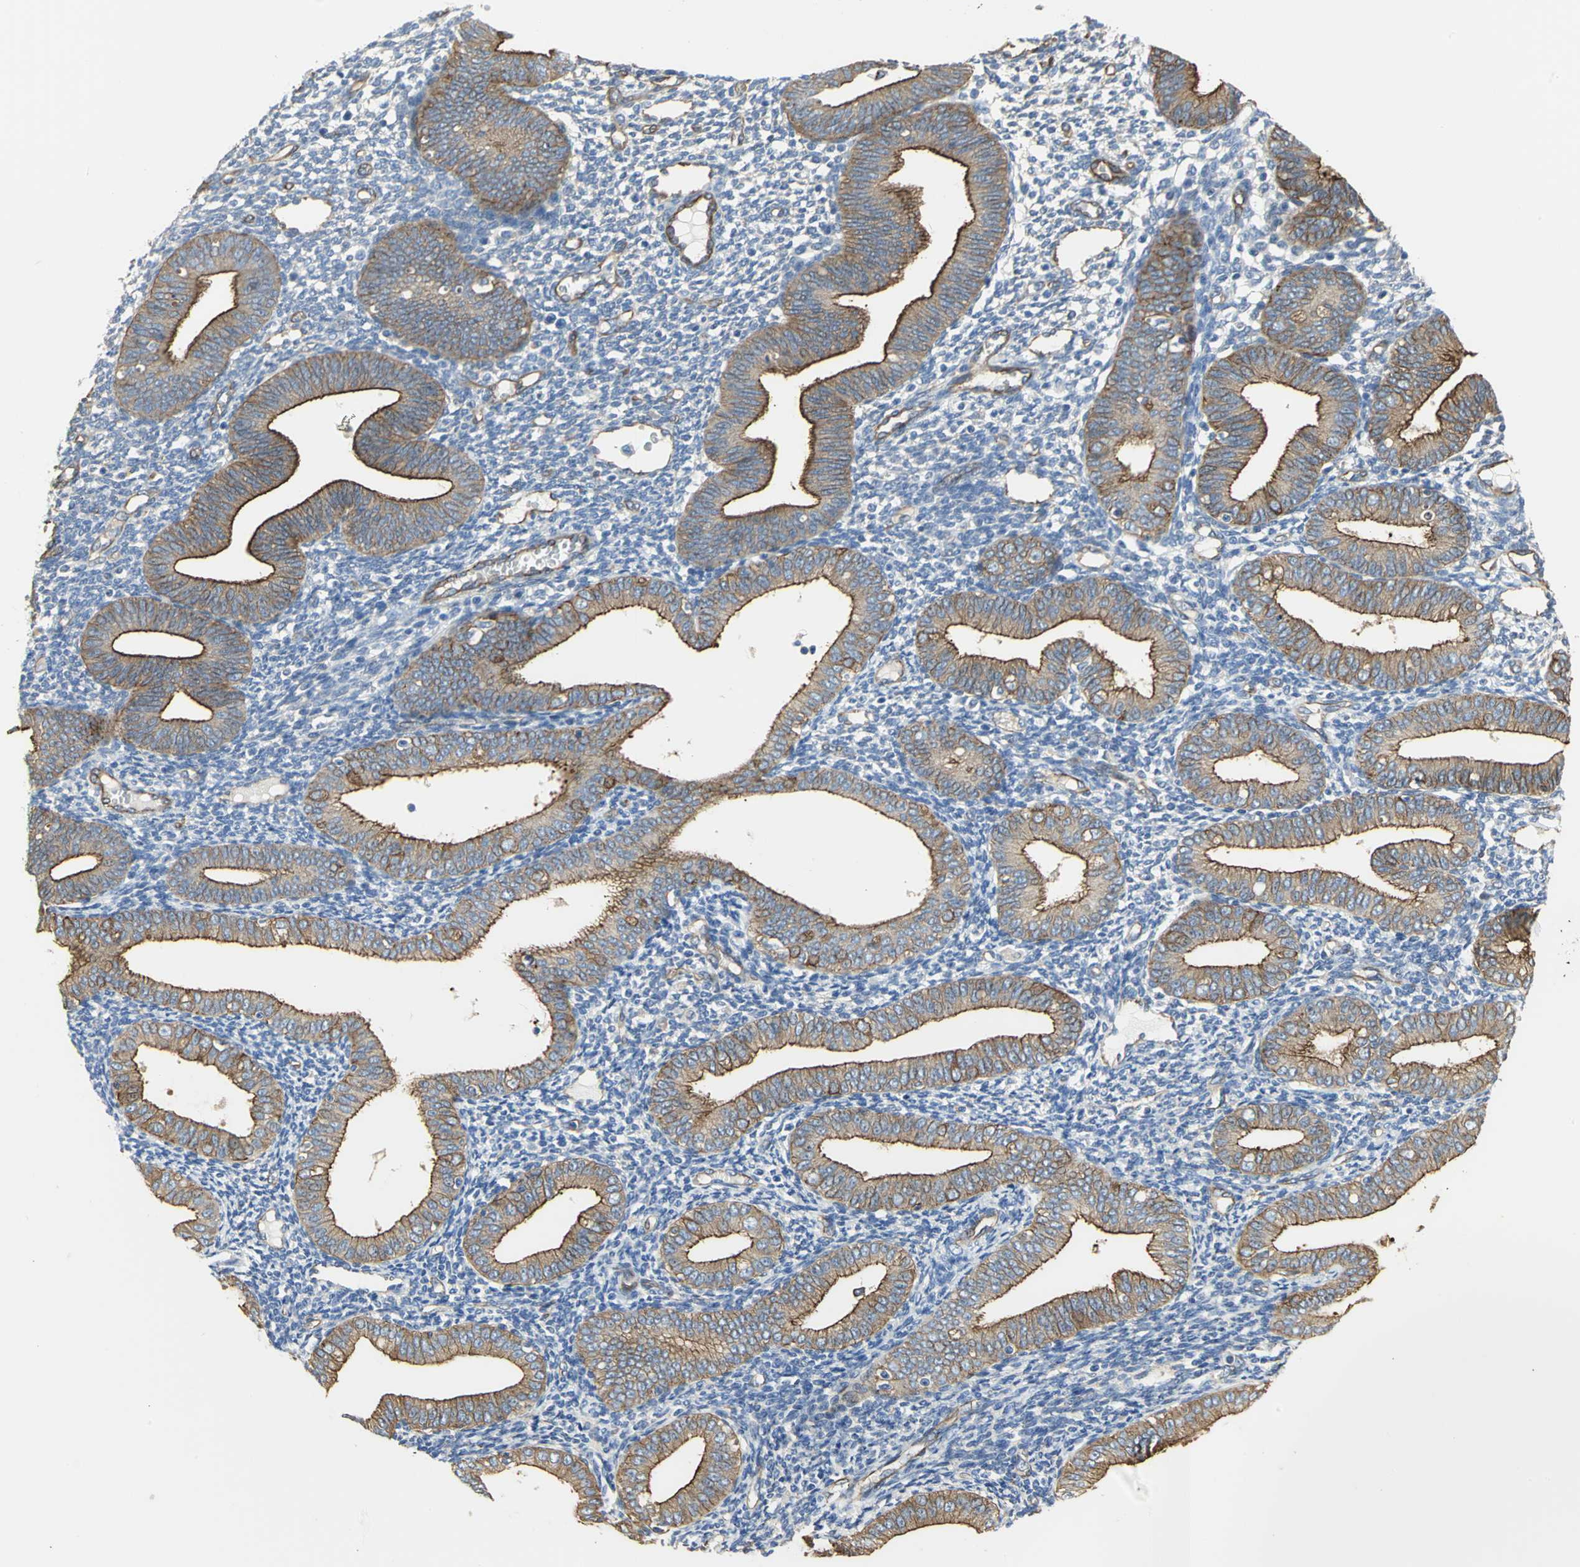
{"staining": {"intensity": "negative", "quantity": "none", "location": "none"}, "tissue": "endometrium", "cell_type": "Cells in endometrial stroma", "image_type": "normal", "snomed": [{"axis": "morphology", "description": "Normal tissue, NOS"}, {"axis": "topography", "description": "Endometrium"}], "caption": "This image is of normal endometrium stained with immunohistochemistry (IHC) to label a protein in brown with the nuclei are counter-stained blue. There is no positivity in cells in endometrial stroma.", "gene": "FLNB", "patient": {"sex": "female", "age": 61}}